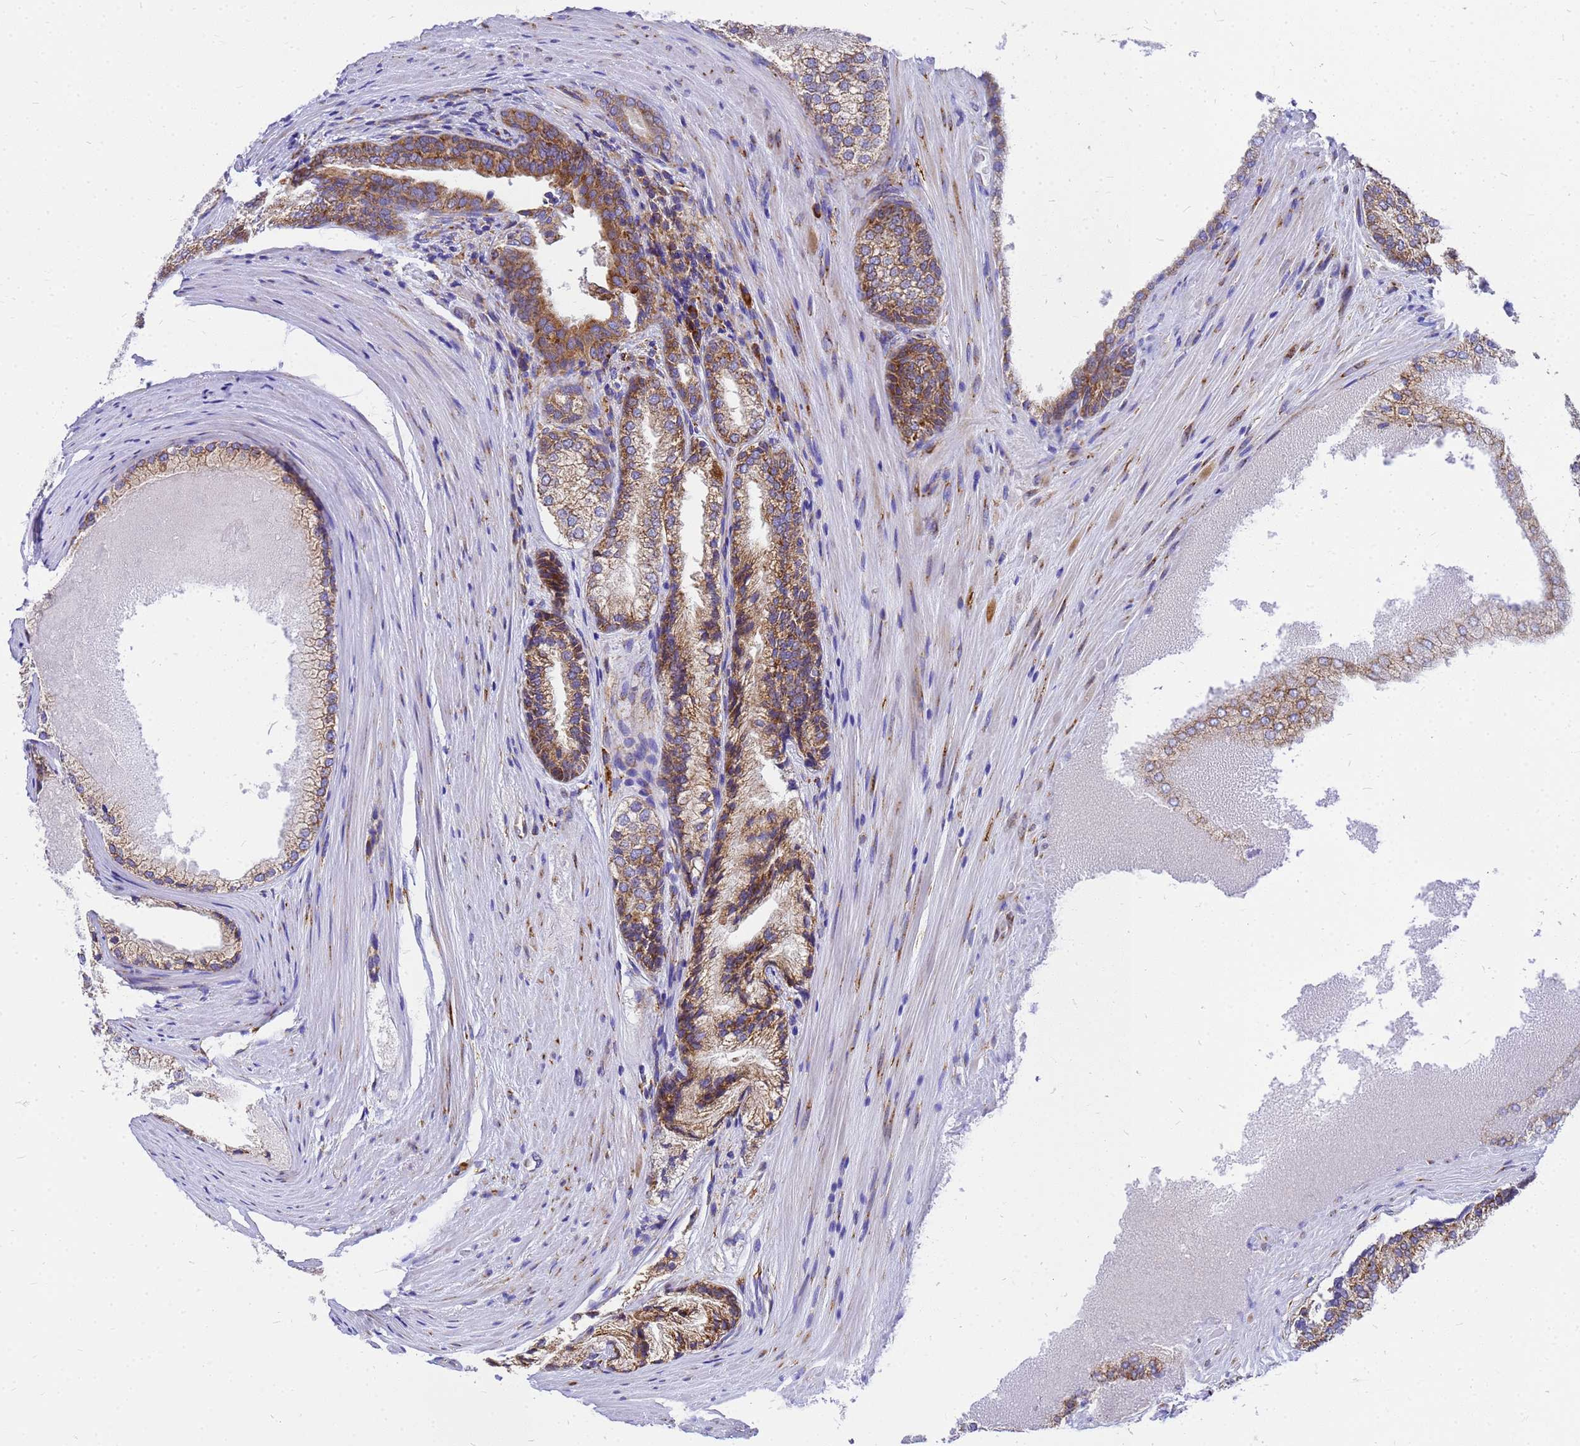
{"staining": {"intensity": "moderate", "quantity": ">75%", "location": "cytoplasmic/membranous"}, "tissue": "prostate cancer", "cell_type": "Tumor cells", "image_type": "cancer", "snomed": [{"axis": "morphology", "description": "Adenocarcinoma, Low grade"}, {"axis": "topography", "description": "Prostate"}], "caption": "Prostate adenocarcinoma (low-grade) was stained to show a protein in brown. There is medium levels of moderate cytoplasmic/membranous positivity in approximately >75% of tumor cells. (DAB (3,3'-diaminobenzidine) IHC, brown staining for protein, blue staining for nuclei).", "gene": "EEF1D", "patient": {"sex": "male", "age": 74}}